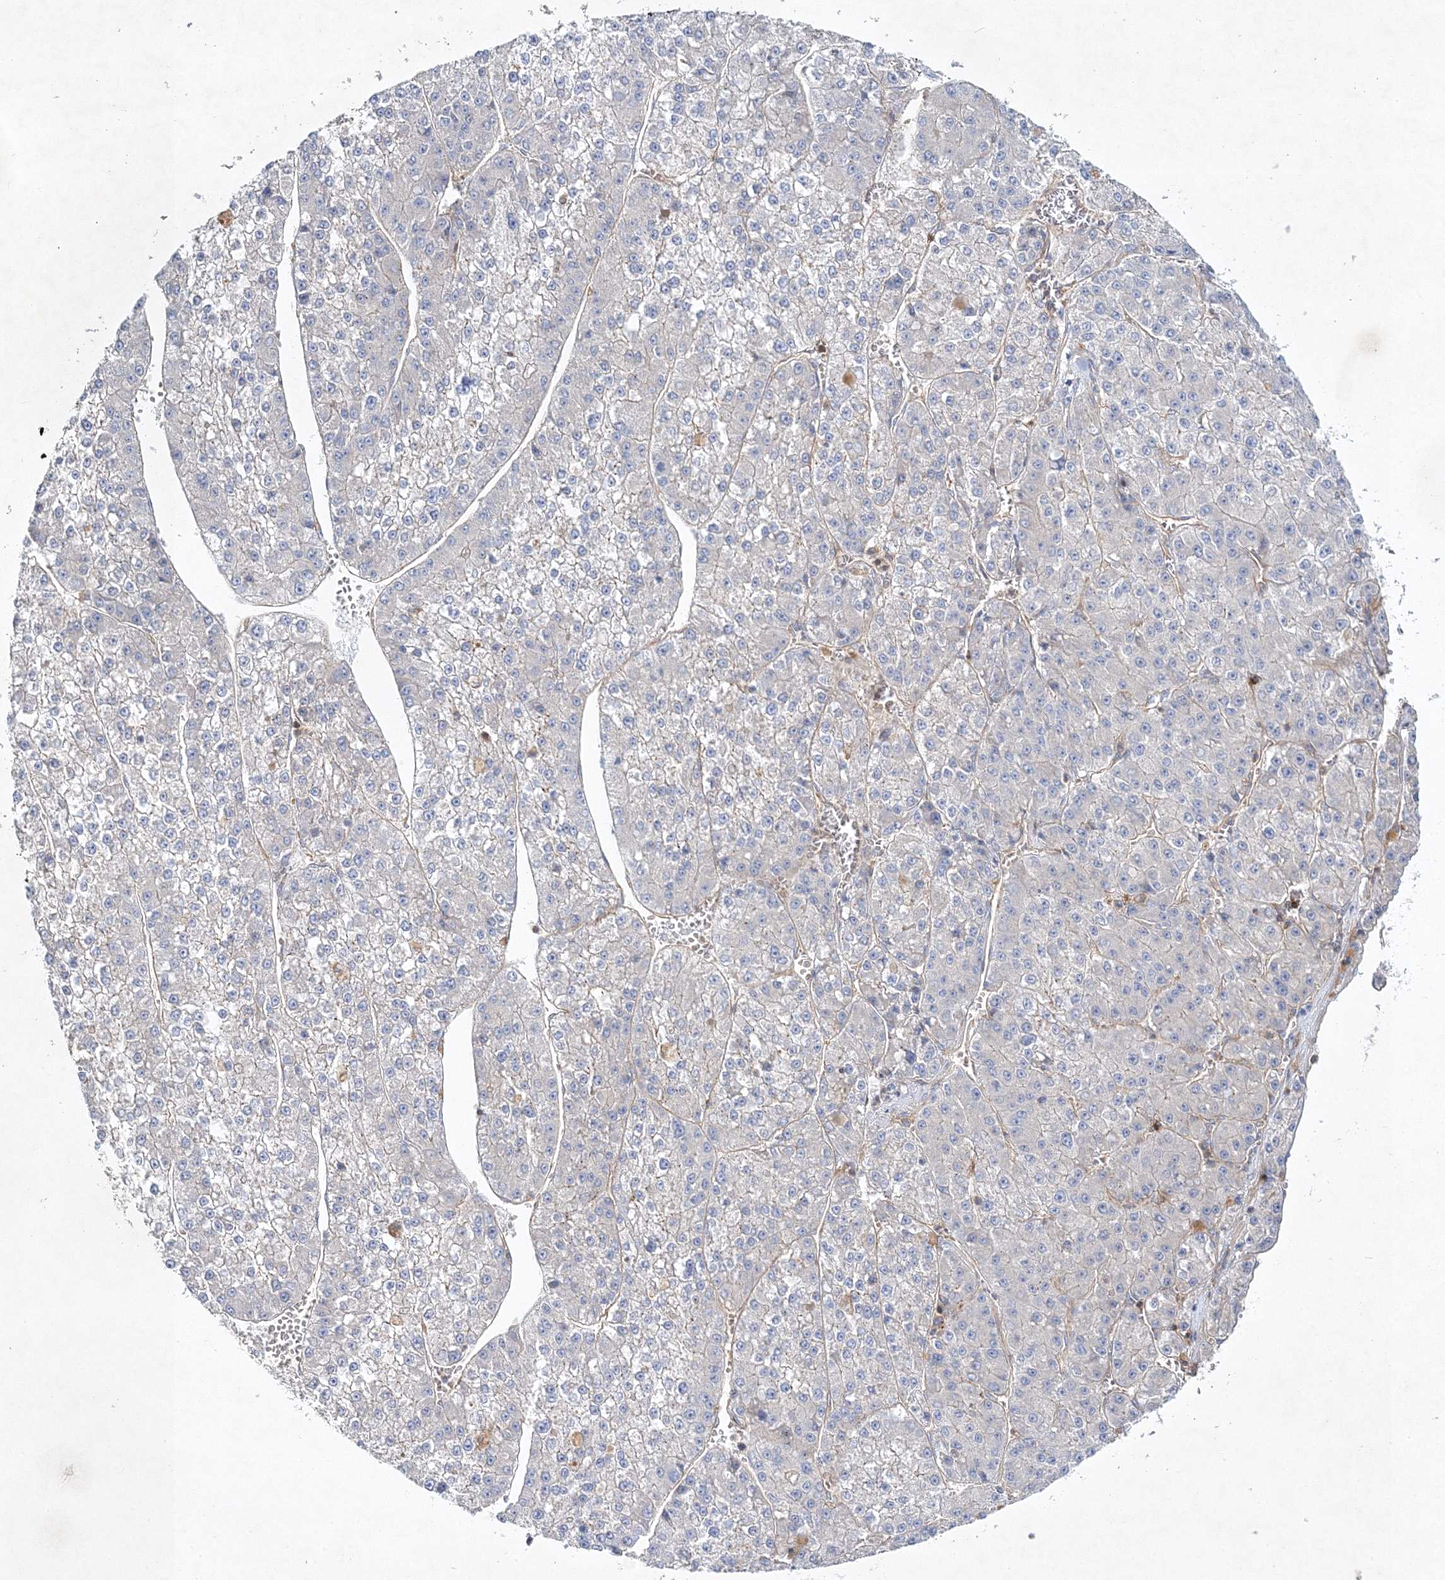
{"staining": {"intensity": "negative", "quantity": "none", "location": "none"}, "tissue": "liver cancer", "cell_type": "Tumor cells", "image_type": "cancer", "snomed": [{"axis": "morphology", "description": "Carcinoma, Hepatocellular, NOS"}, {"axis": "topography", "description": "Liver"}], "caption": "High power microscopy photomicrograph of an immunohistochemistry (IHC) micrograph of liver hepatocellular carcinoma, revealing no significant expression in tumor cells. (Brightfield microscopy of DAB immunohistochemistry at high magnification).", "gene": "WDR37", "patient": {"sex": "female", "age": 73}}